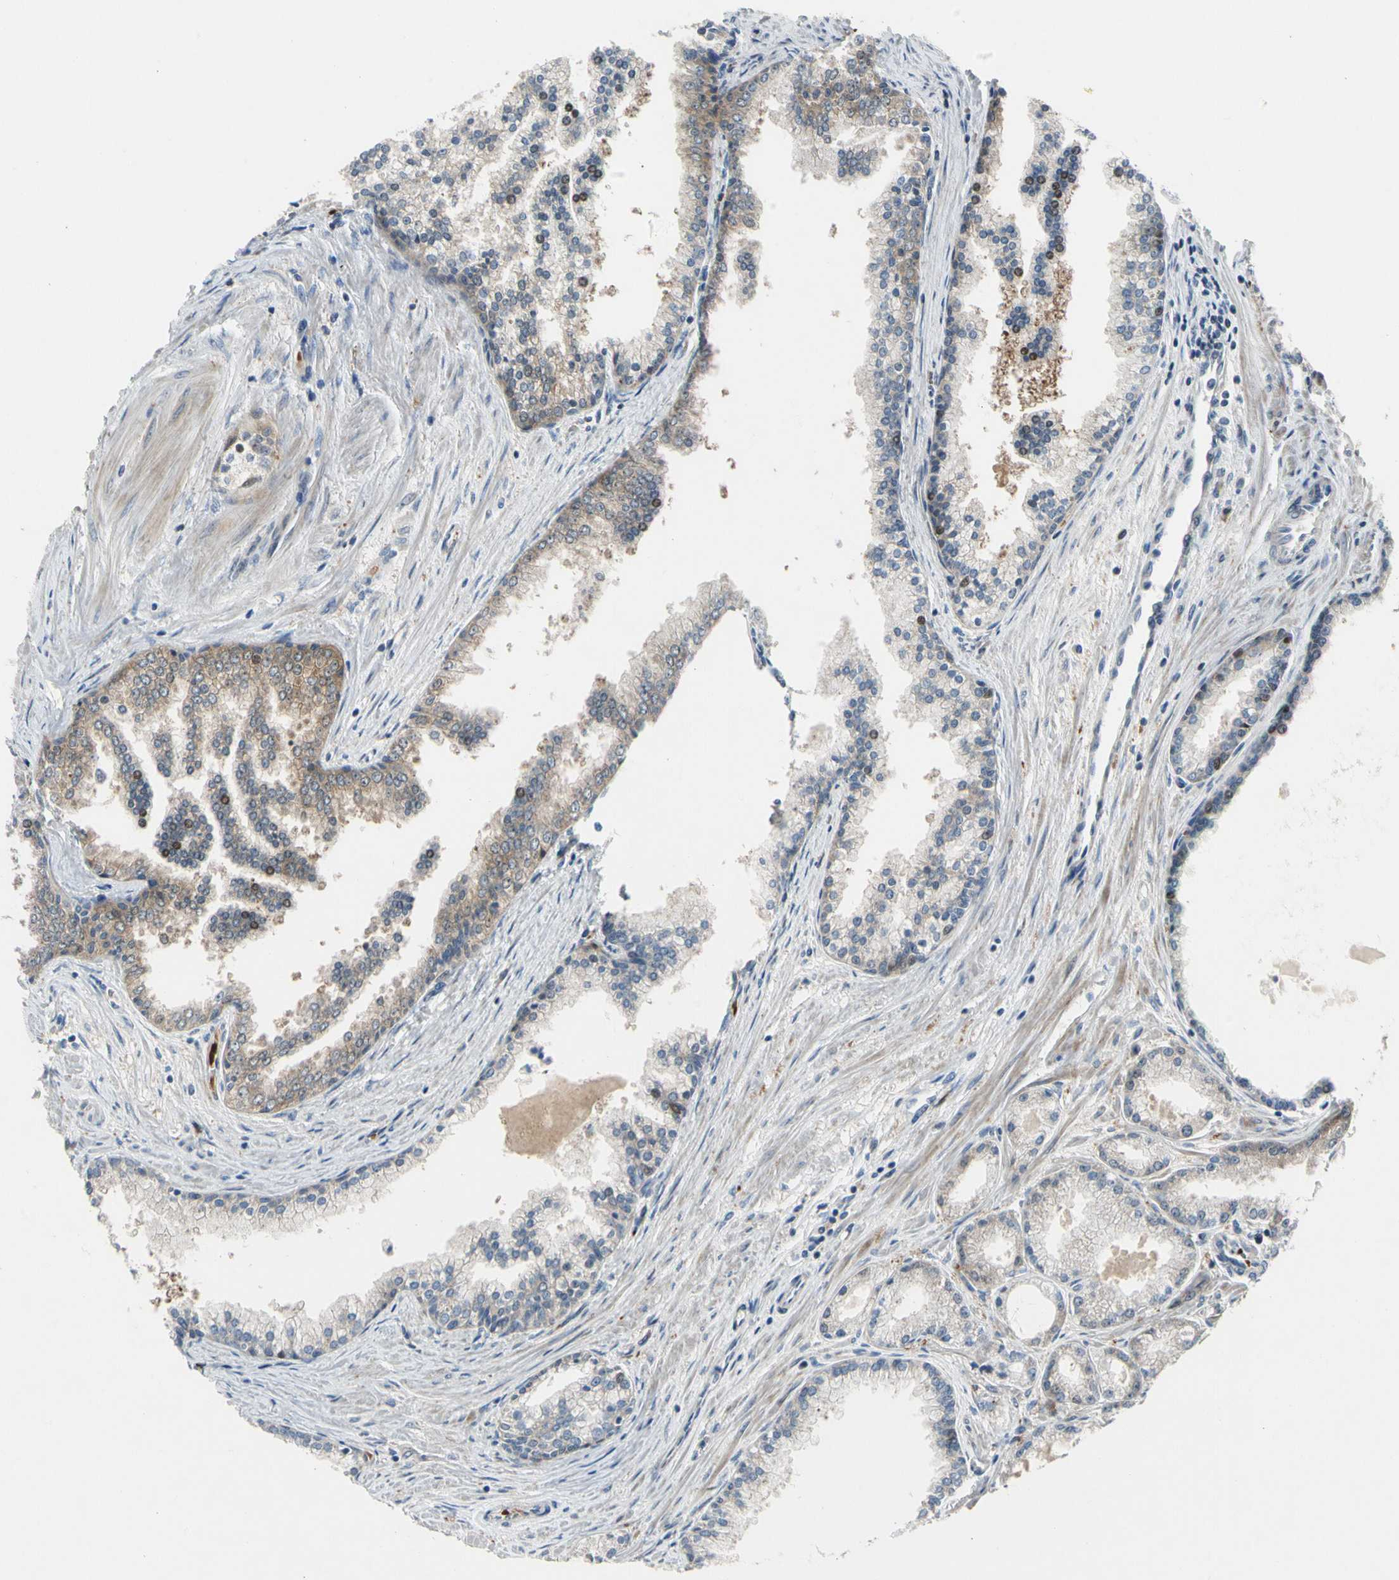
{"staining": {"intensity": "weak", "quantity": "25%-75%", "location": "cytoplasmic/membranous"}, "tissue": "prostate cancer", "cell_type": "Tumor cells", "image_type": "cancer", "snomed": [{"axis": "morphology", "description": "Adenocarcinoma, High grade"}, {"axis": "topography", "description": "Prostate"}], "caption": "IHC of human prostate cancer (adenocarcinoma (high-grade)) demonstrates low levels of weak cytoplasmic/membranous staining in about 25%-75% of tumor cells.", "gene": "HMGCR", "patient": {"sex": "male", "age": 61}}